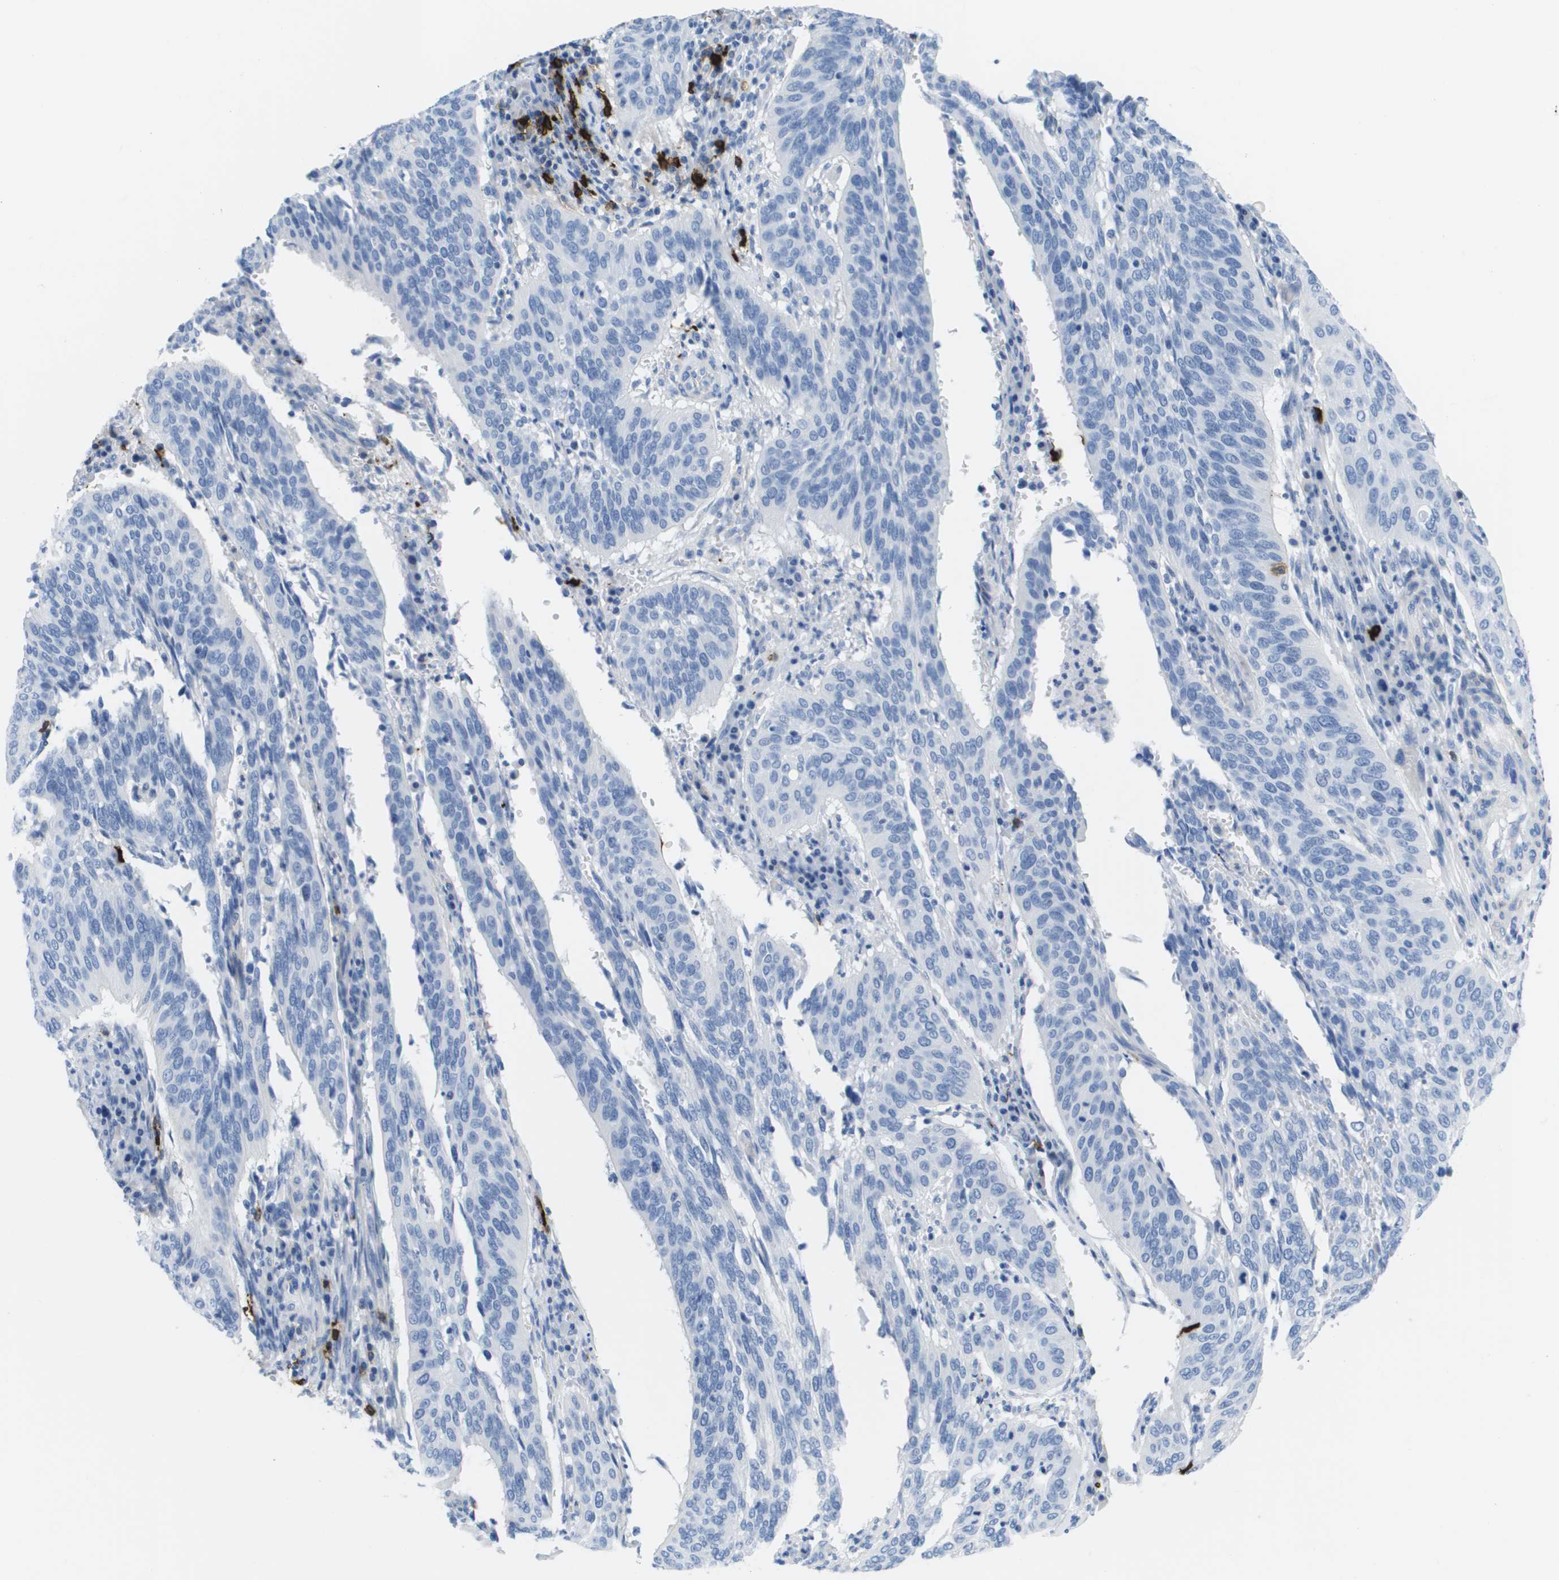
{"staining": {"intensity": "negative", "quantity": "none", "location": "none"}, "tissue": "cervical cancer", "cell_type": "Tumor cells", "image_type": "cancer", "snomed": [{"axis": "morphology", "description": "Normal tissue, NOS"}, {"axis": "morphology", "description": "Squamous cell carcinoma, NOS"}, {"axis": "topography", "description": "Cervix"}], "caption": "A micrograph of cervical squamous cell carcinoma stained for a protein displays no brown staining in tumor cells.", "gene": "MS4A1", "patient": {"sex": "female", "age": 39}}